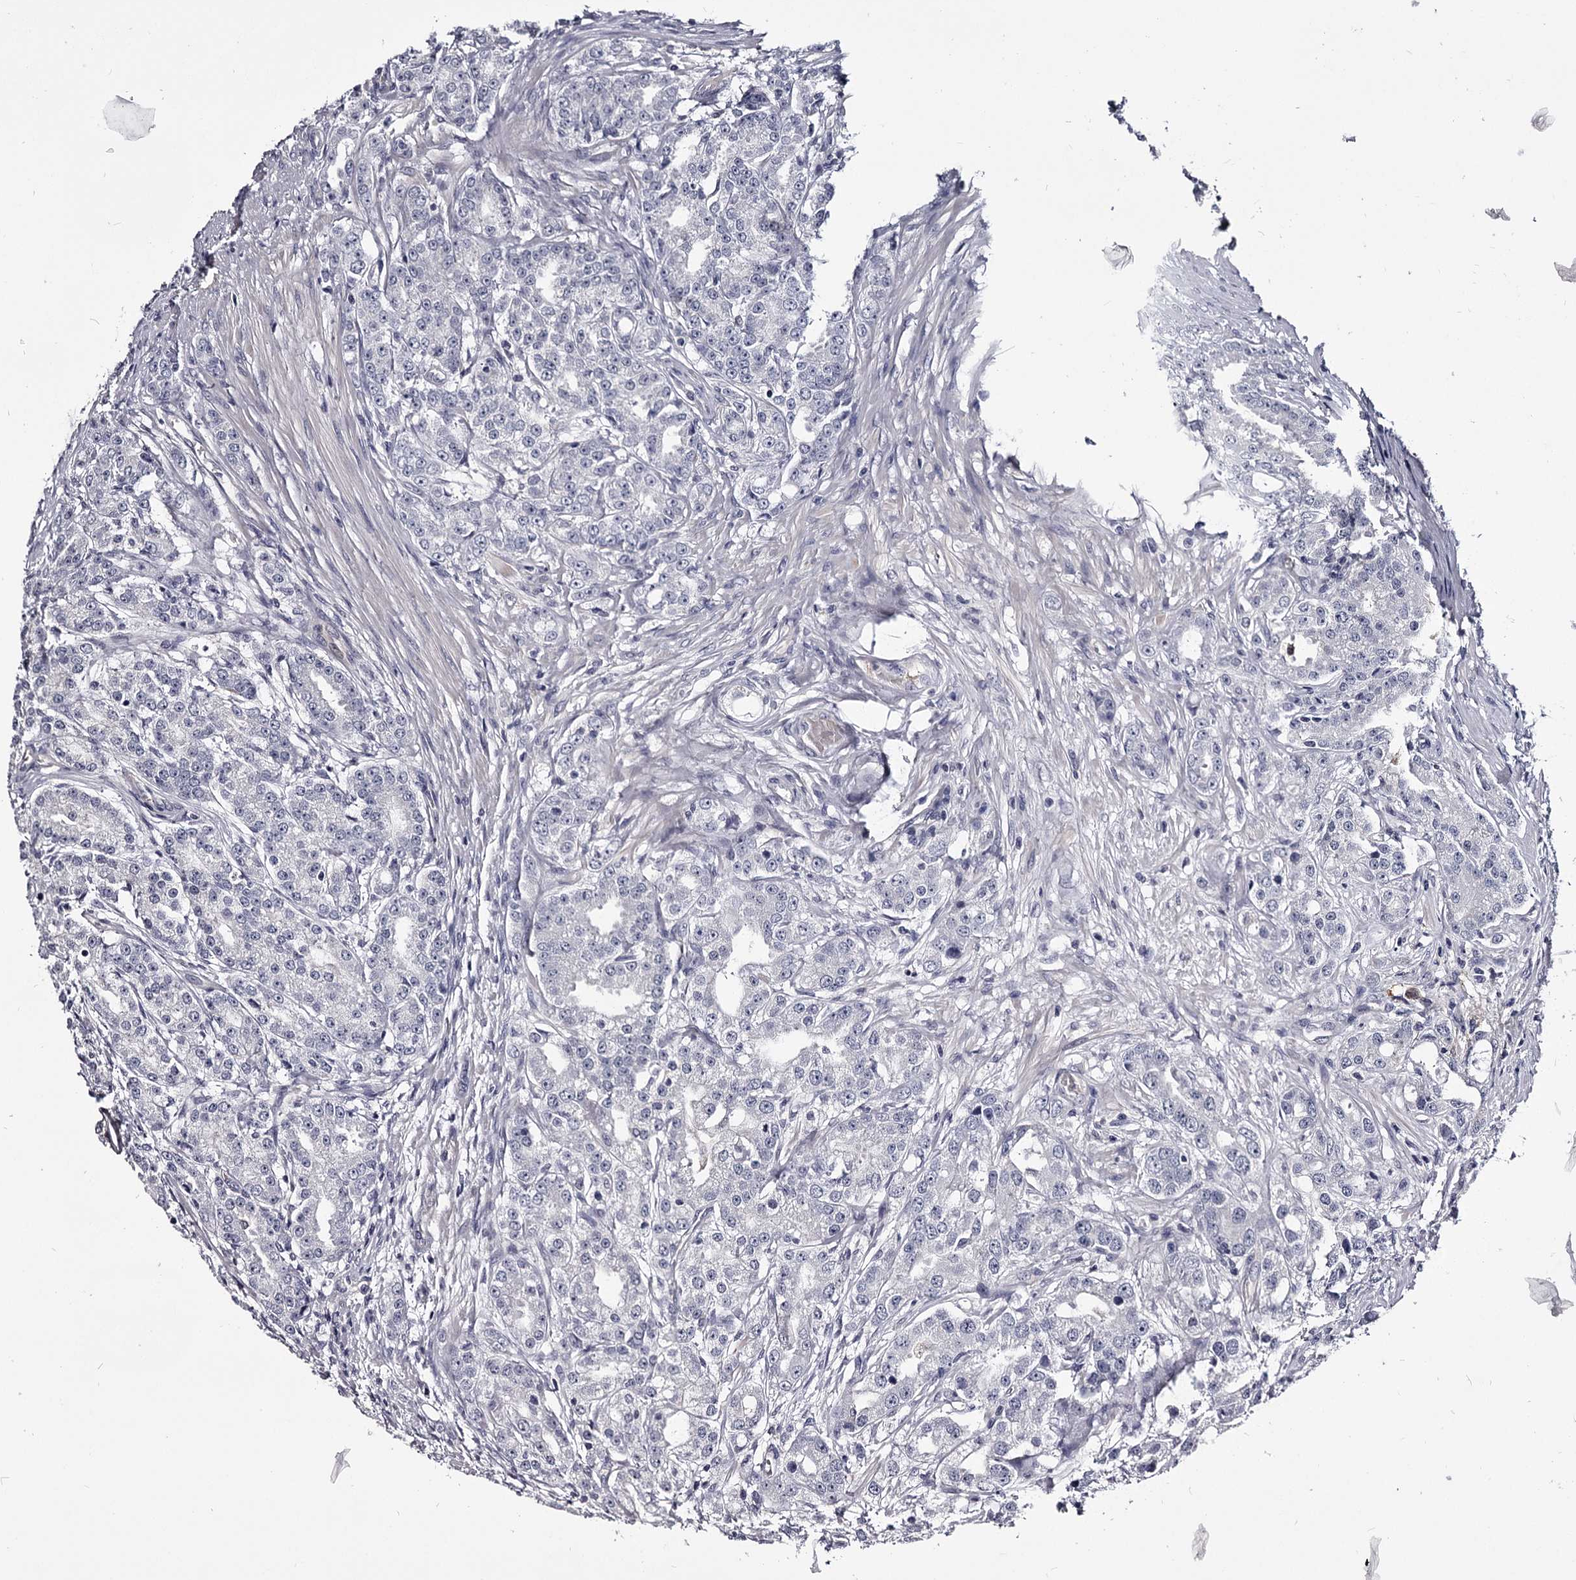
{"staining": {"intensity": "negative", "quantity": "none", "location": "none"}, "tissue": "prostate cancer", "cell_type": "Tumor cells", "image_type": "cancer", "snomed": [{"axis": "morphology", "description": "Adenocarcinoma, High grade"}, {"axis": "topography", "description": "Prostate"}], "caption": "Immunohistochemistry of human prostate cancer demonstrates no expression in tumor cells.", "gene": "GSTO1", "patient": {"sex": "male", "age": 69}}